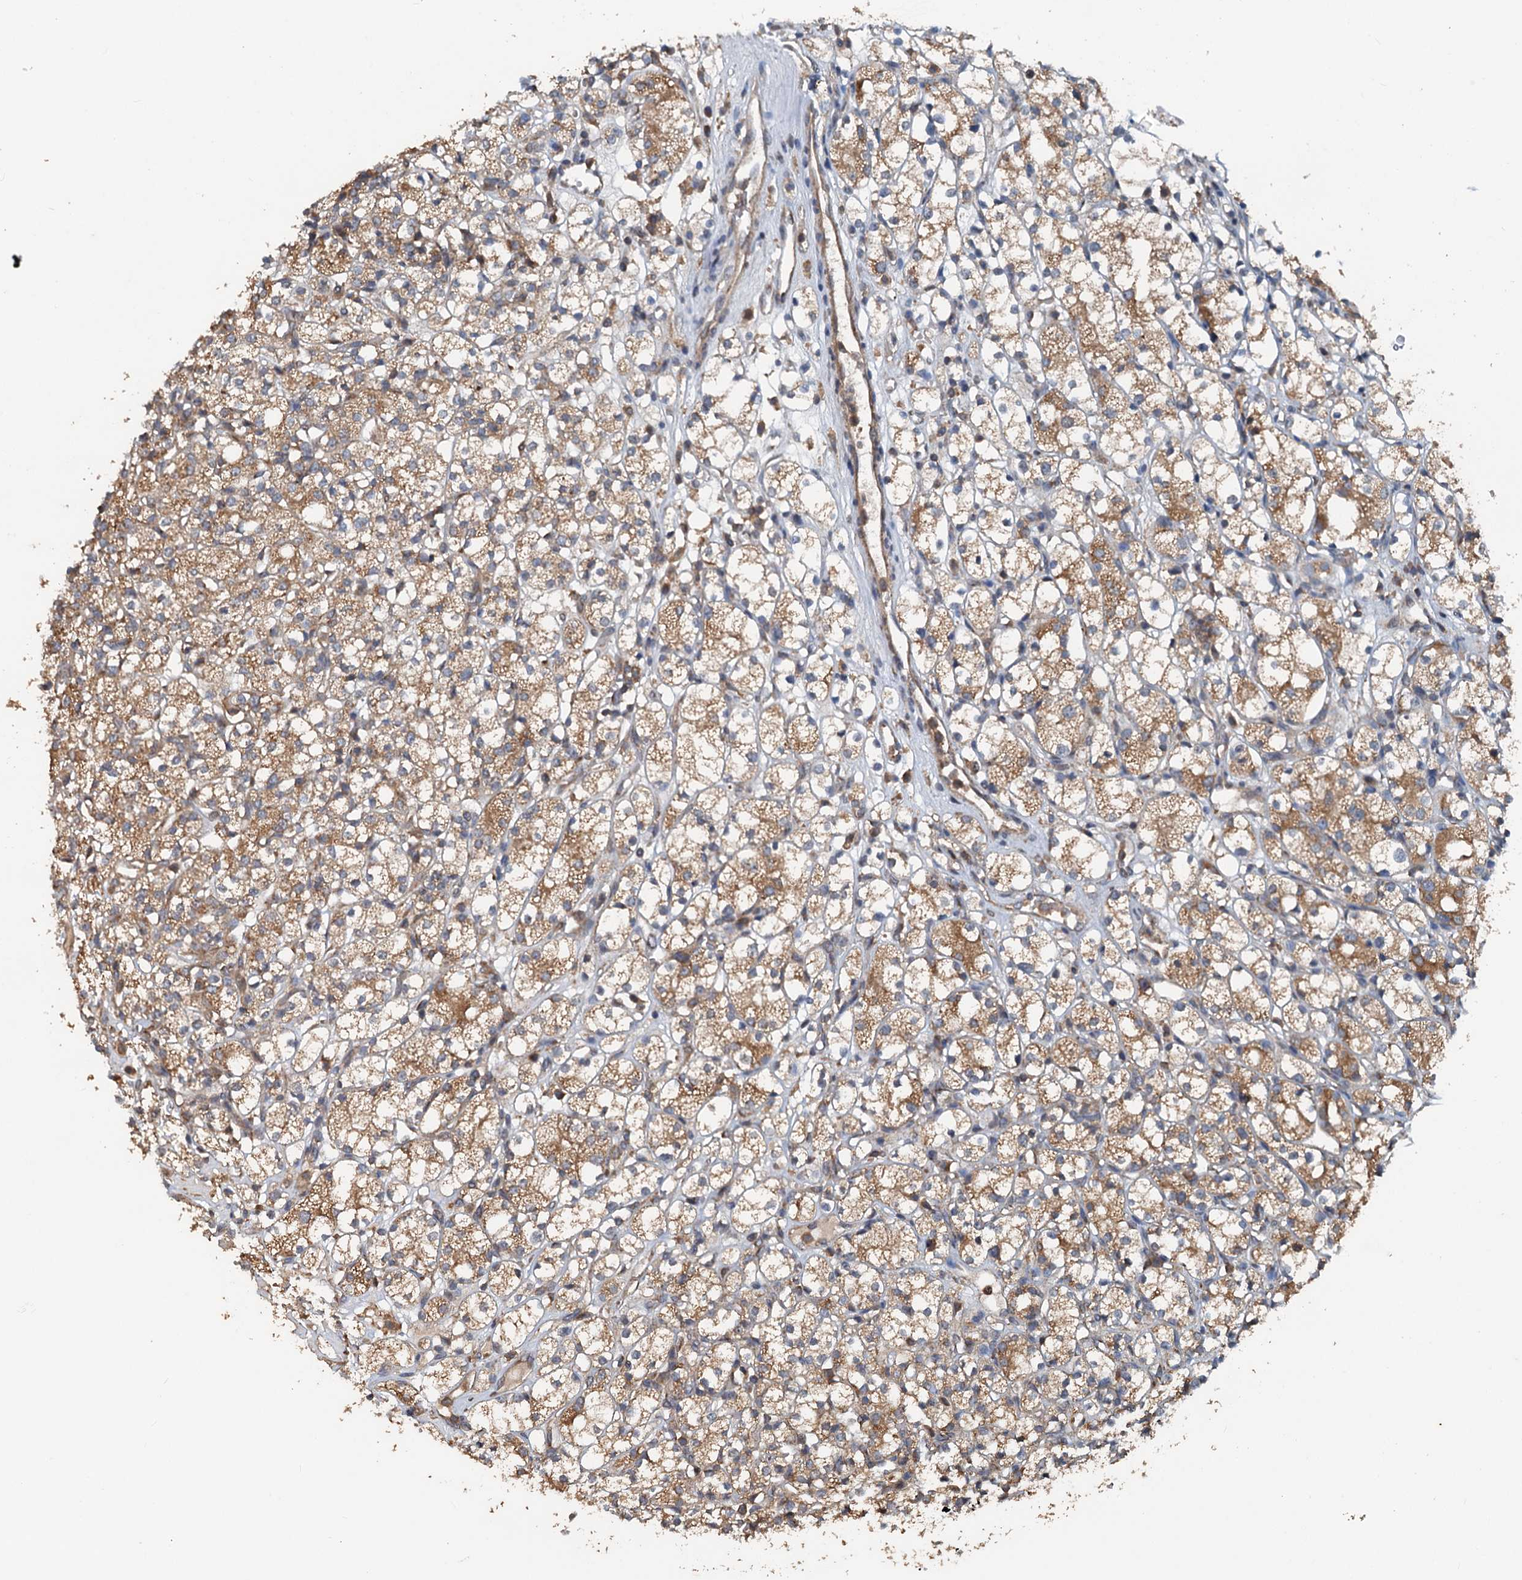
{"staining": {"intensity": "moderate", "quantity": "25%-75%", "location": "cytoplasmic/membranous"}, "tissue": "renal cancer", "cell_type": "Tumor cells", "image_type": "cancer", "snomed": [{"axis": "morphology", "description": "Adenocarcinoma, NOS"}, {"axis": "topography", "description": "Kidney"}], "caption": "This is a photomicrograph of IHC staining of renal cancer, which shows moderate expression in the cytoplasmic/membranous of tumor cells.", "gene": "TEDC1", "patient": {"sex": "male", "age": 77}}